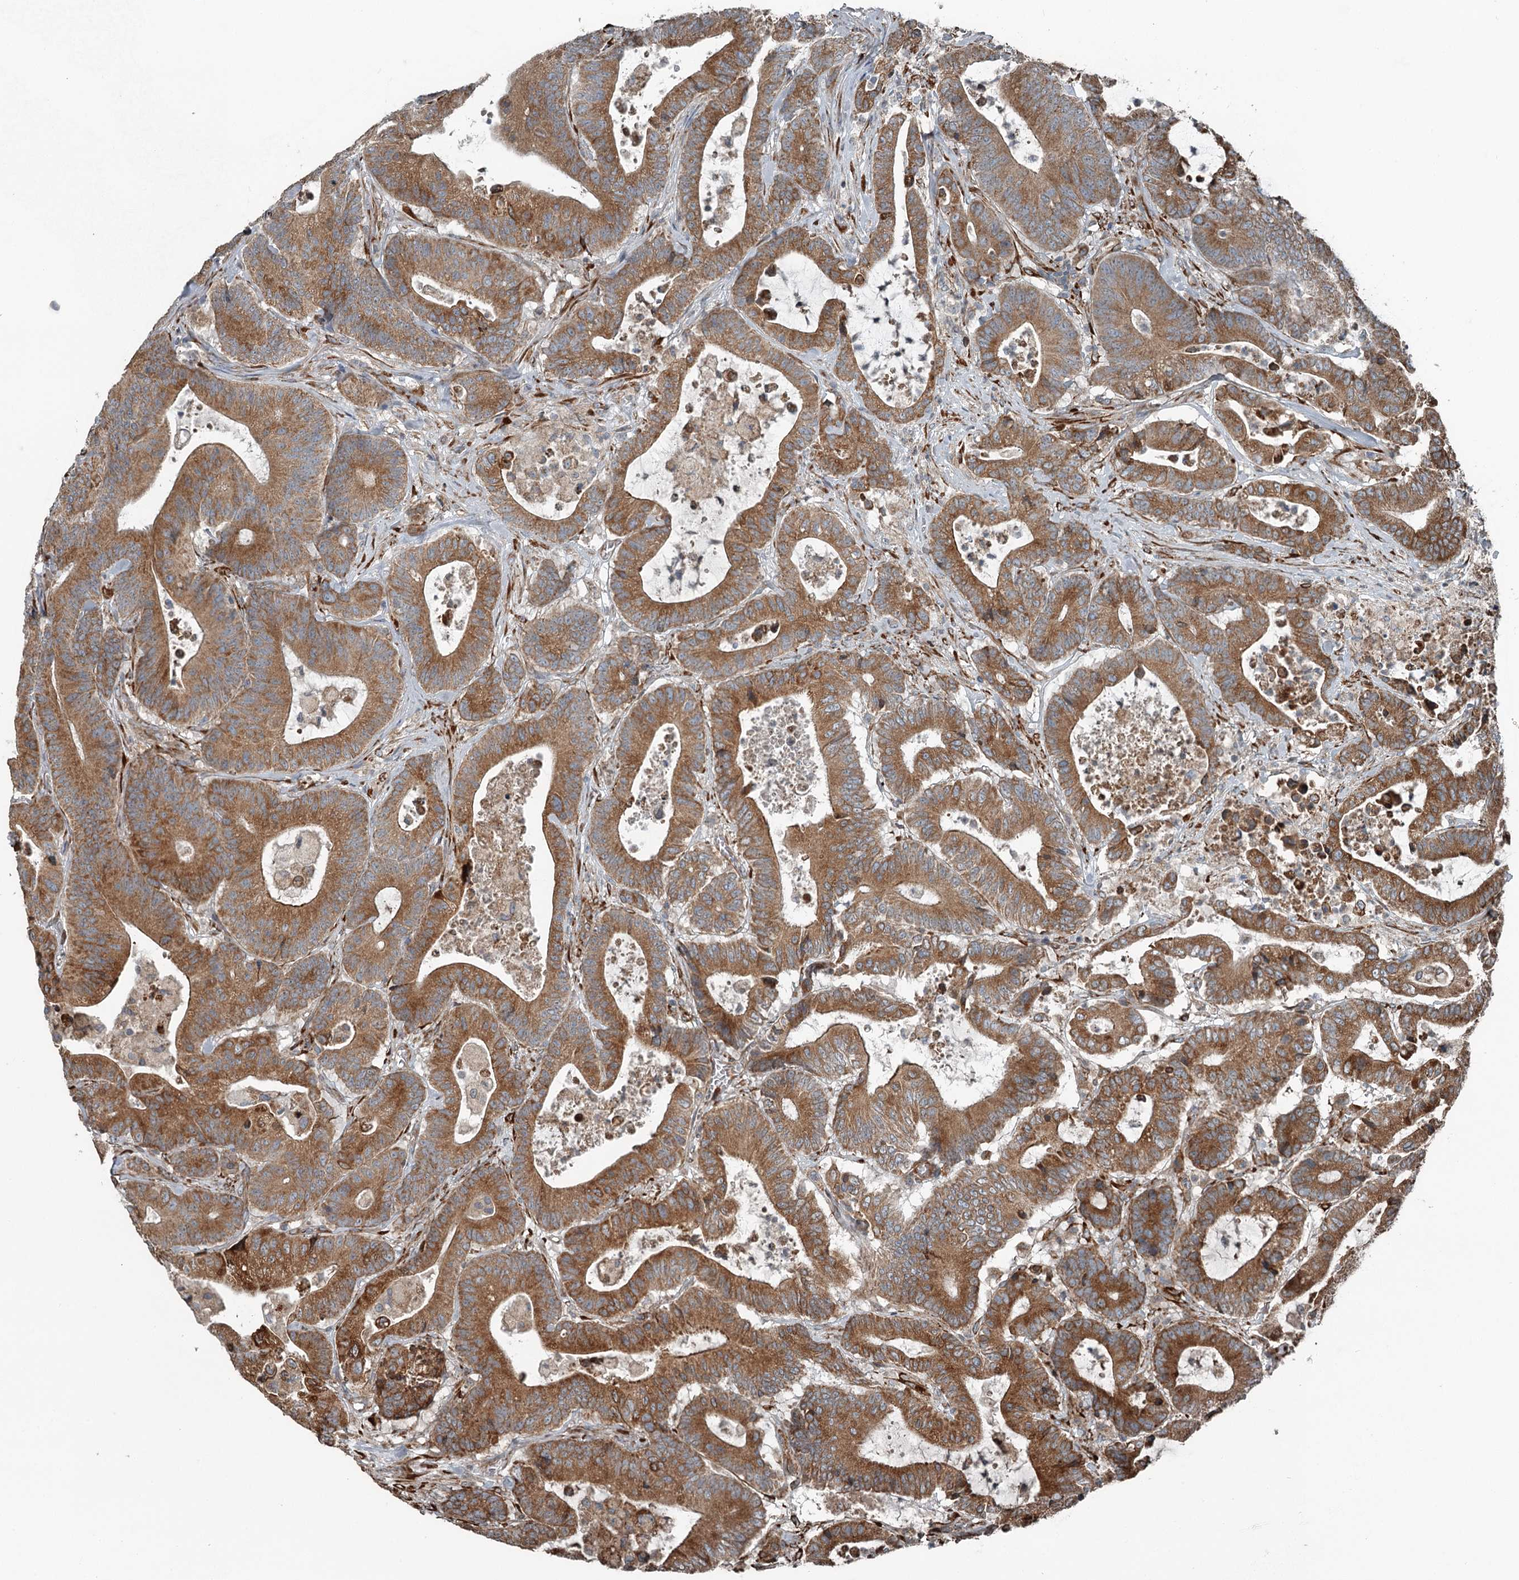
{"staining": {"intensity": "moderate", "quantity": ">75%", "location": "cytoplasmic/membranous"}, "tissue": "colorectal cancer", "cell_type": "Tumor cells", "image_type": "cancer", "snomed": [{"axis": "morphology", "description": "Adenocarcinoma, NOS"}, {"axis": "topography", "description": "Colon"}], "caption": "Colorectal adenocarcinoma stained with immunohistochemistry (IHC) shows moderate cytoplasmic/membranous staining in about >75% of tumor cells. (DAB = brown stain, brightfield microscopy at high magnification).", "gene": "RASSF8", "patient": {"sex": "female", "age": 84}}